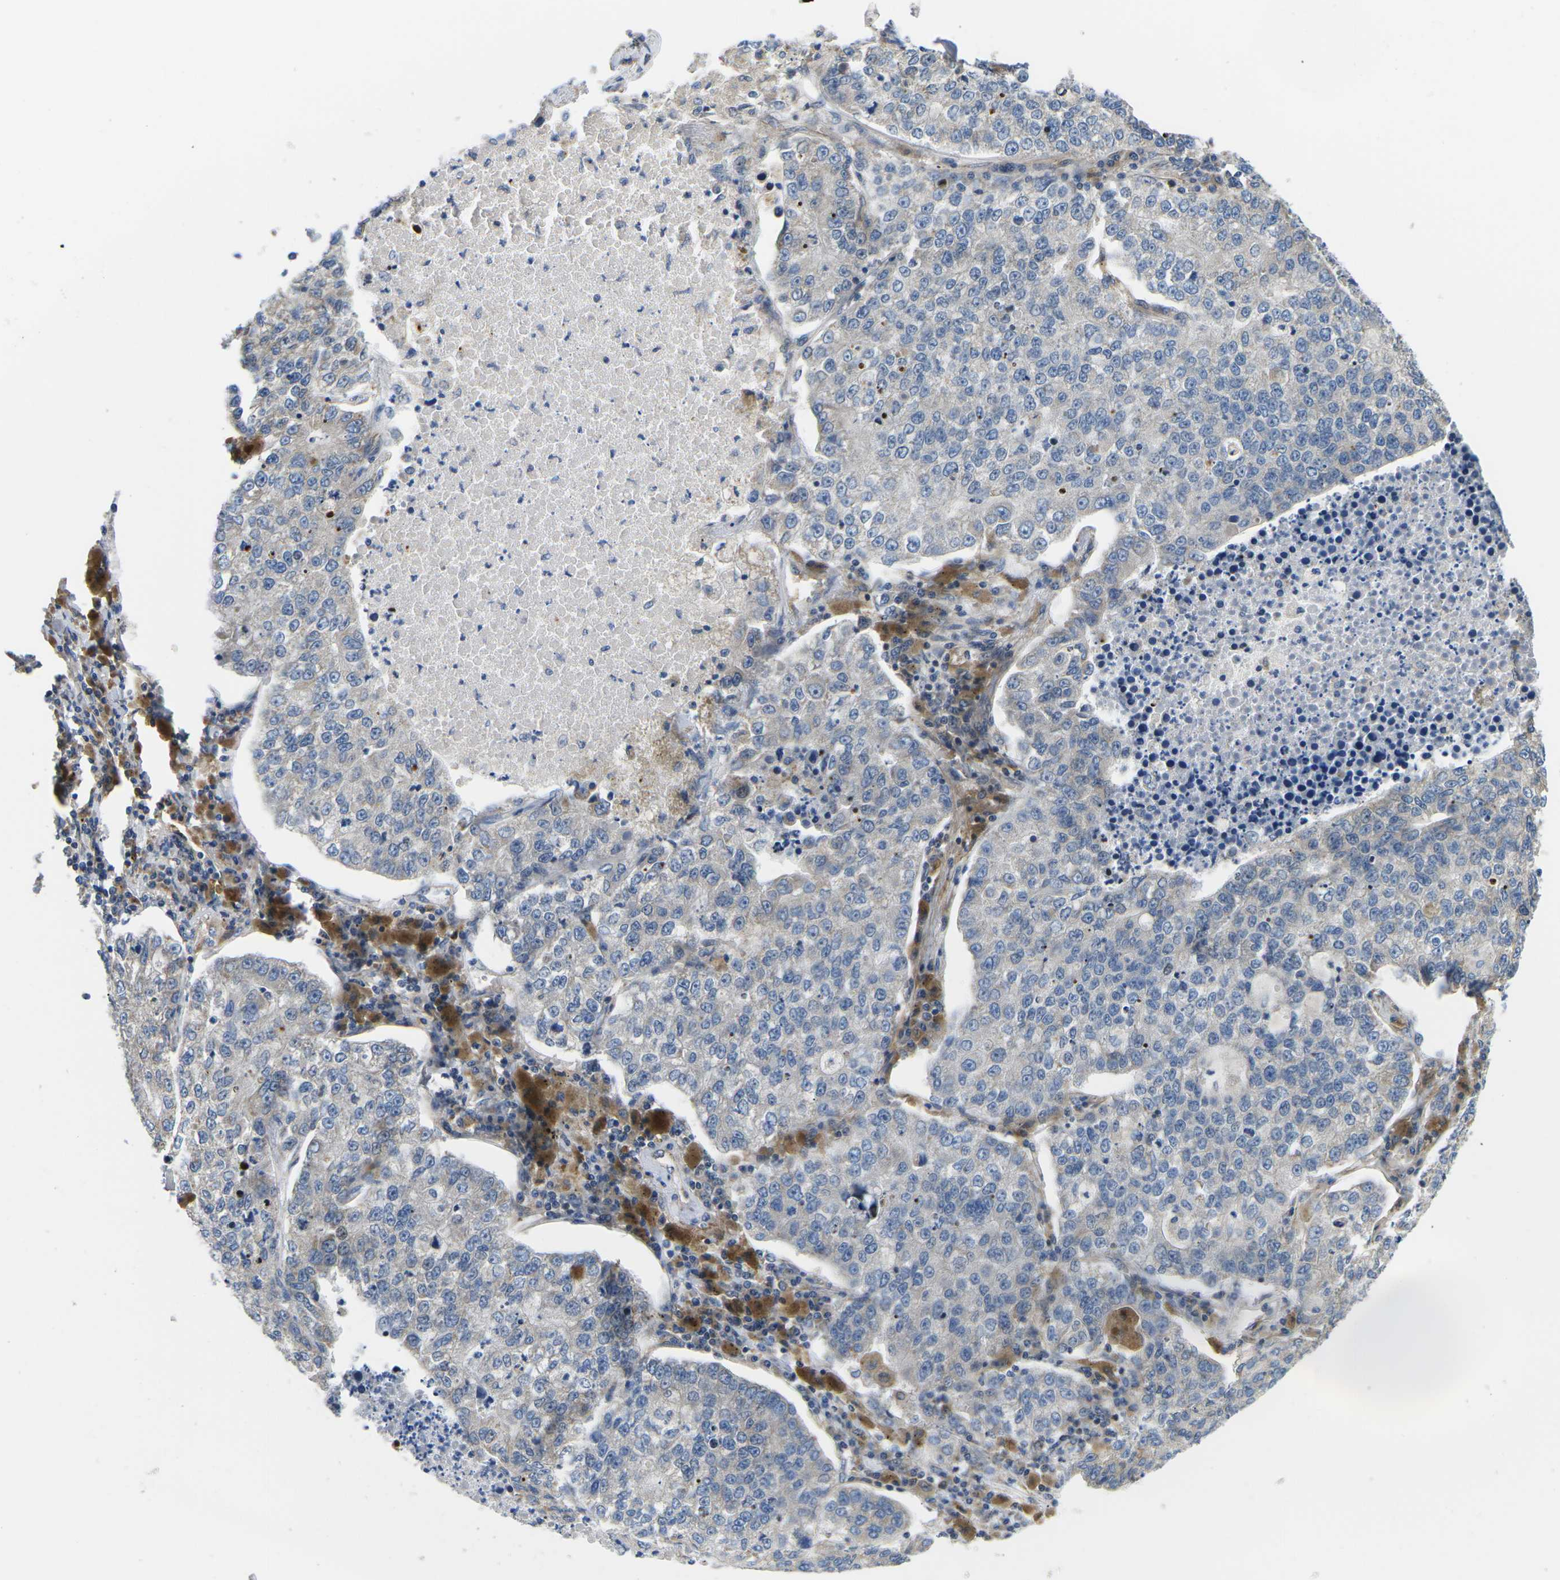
{"staining": {"intensity": "negative", "quantity": "none", "location": "none"}, "tissue": "lung cancer", "cell_type": "Tumor cells", "image_type": "cancer", "snomed": [{"axis": "morphology", "description": "Adenocarcinoma, NOS"}, {"axis": "topography", "description": "Lung"}], "caption": "Immunohistochemical staining of lung adenocarcinoma demonstrates no significant positivity in tumor cells.", "gene": "TMEFF2", "patient": {"sex": "male", "age": 49}}